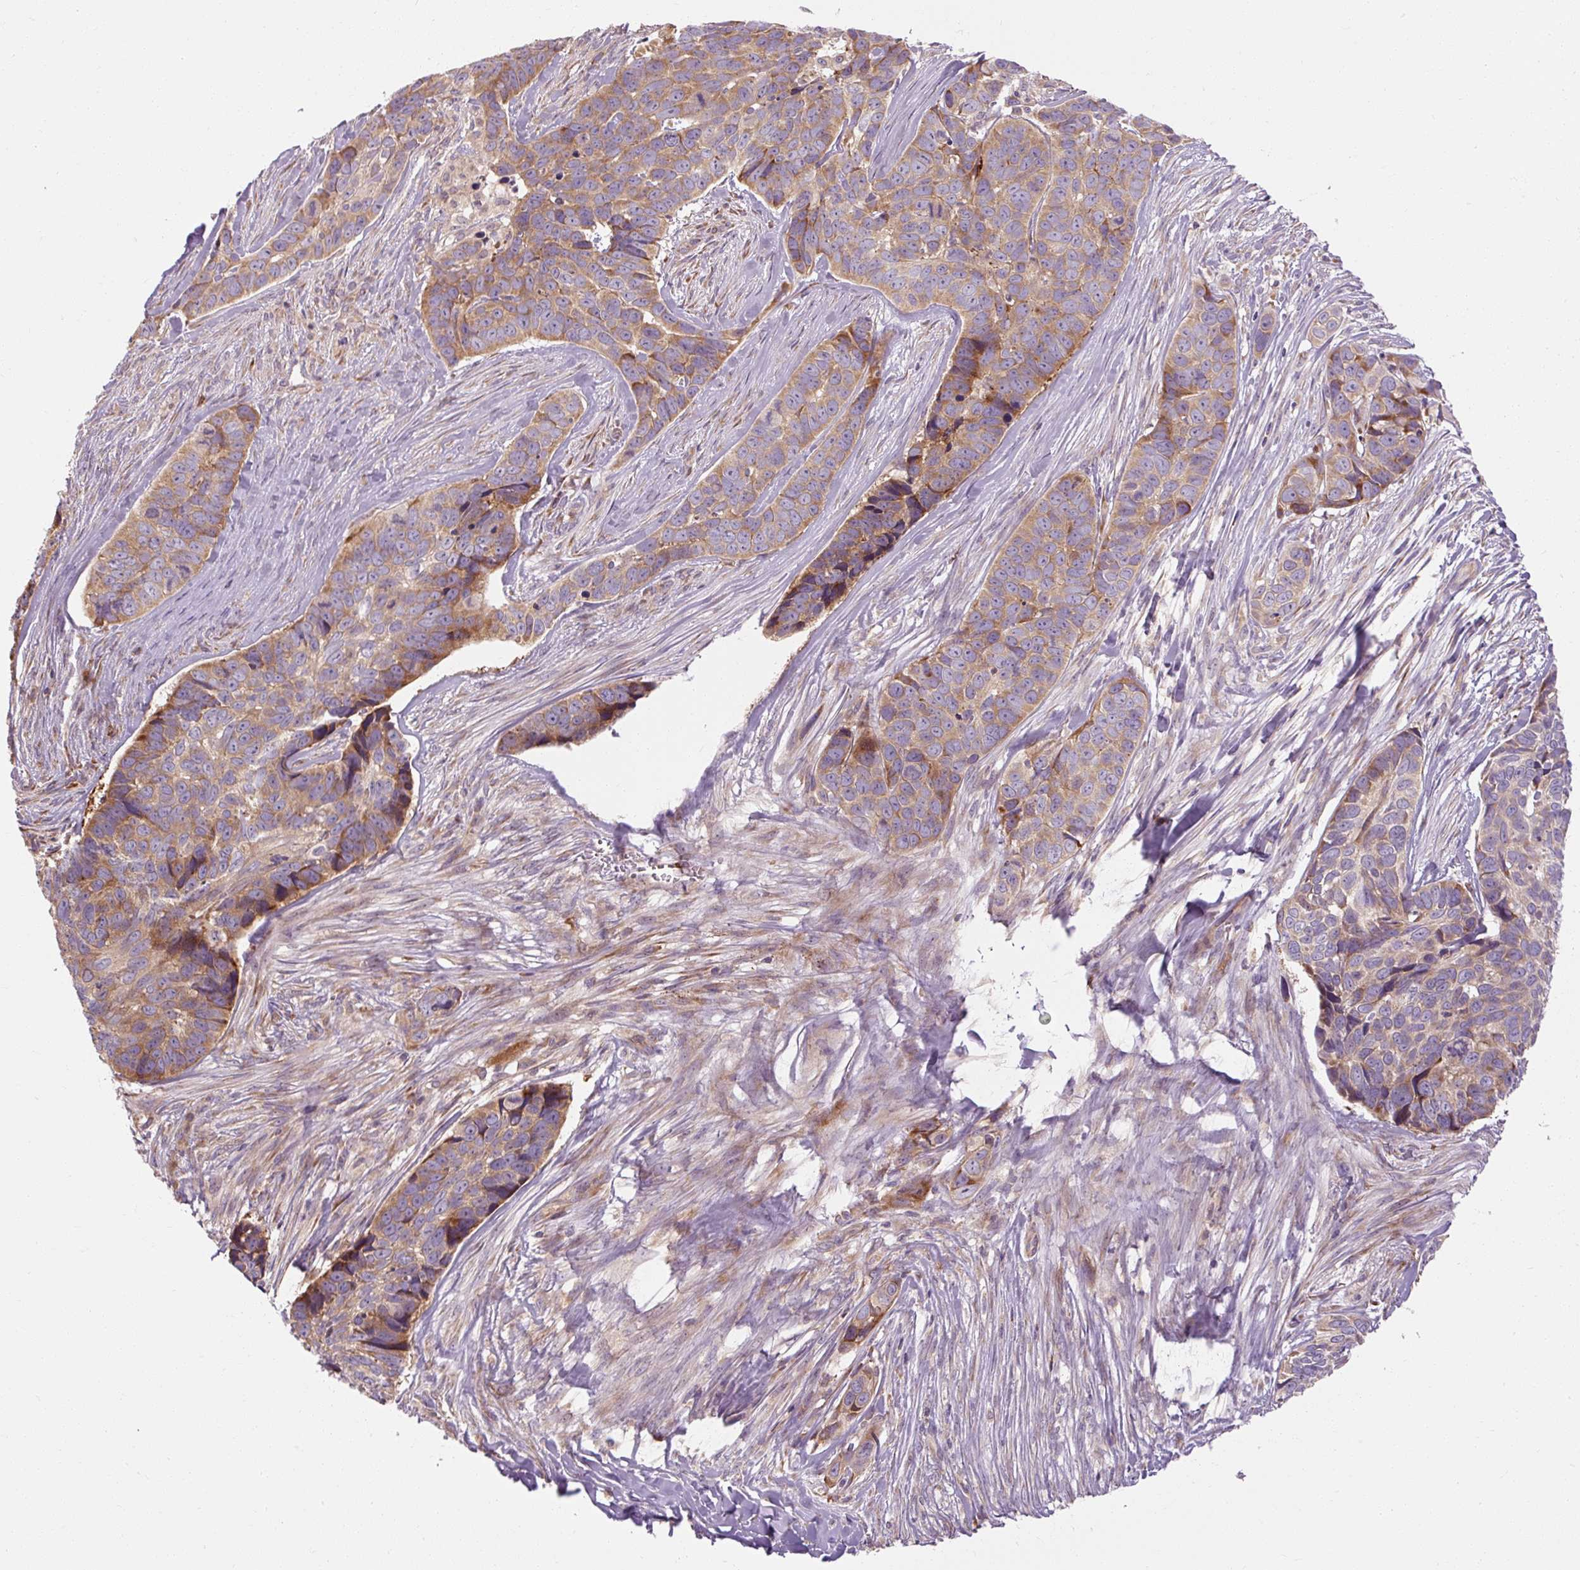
{"staining": {"intensity": "moderate", "quantity": ">75%", "location": "cytoplasmic/membranous"}, "tissue": "skin cancer", "cell_type": "Tumor cells", "image_type": "cancer", "snomed": [{"axis": "morphology", "description": "Basal cell carcinoma"}, {"axis": "topography", "description": "Skin"}], "caption": "The micrograph exhibits immunohistochemical staining of skin basal cell carcinoma. There is moderate cytoplasmic/membranous positivity is appreciated in about >75% of tumor cells.", "gene": "PRSS48", "patient": {"sex": "female", "age": 82}}